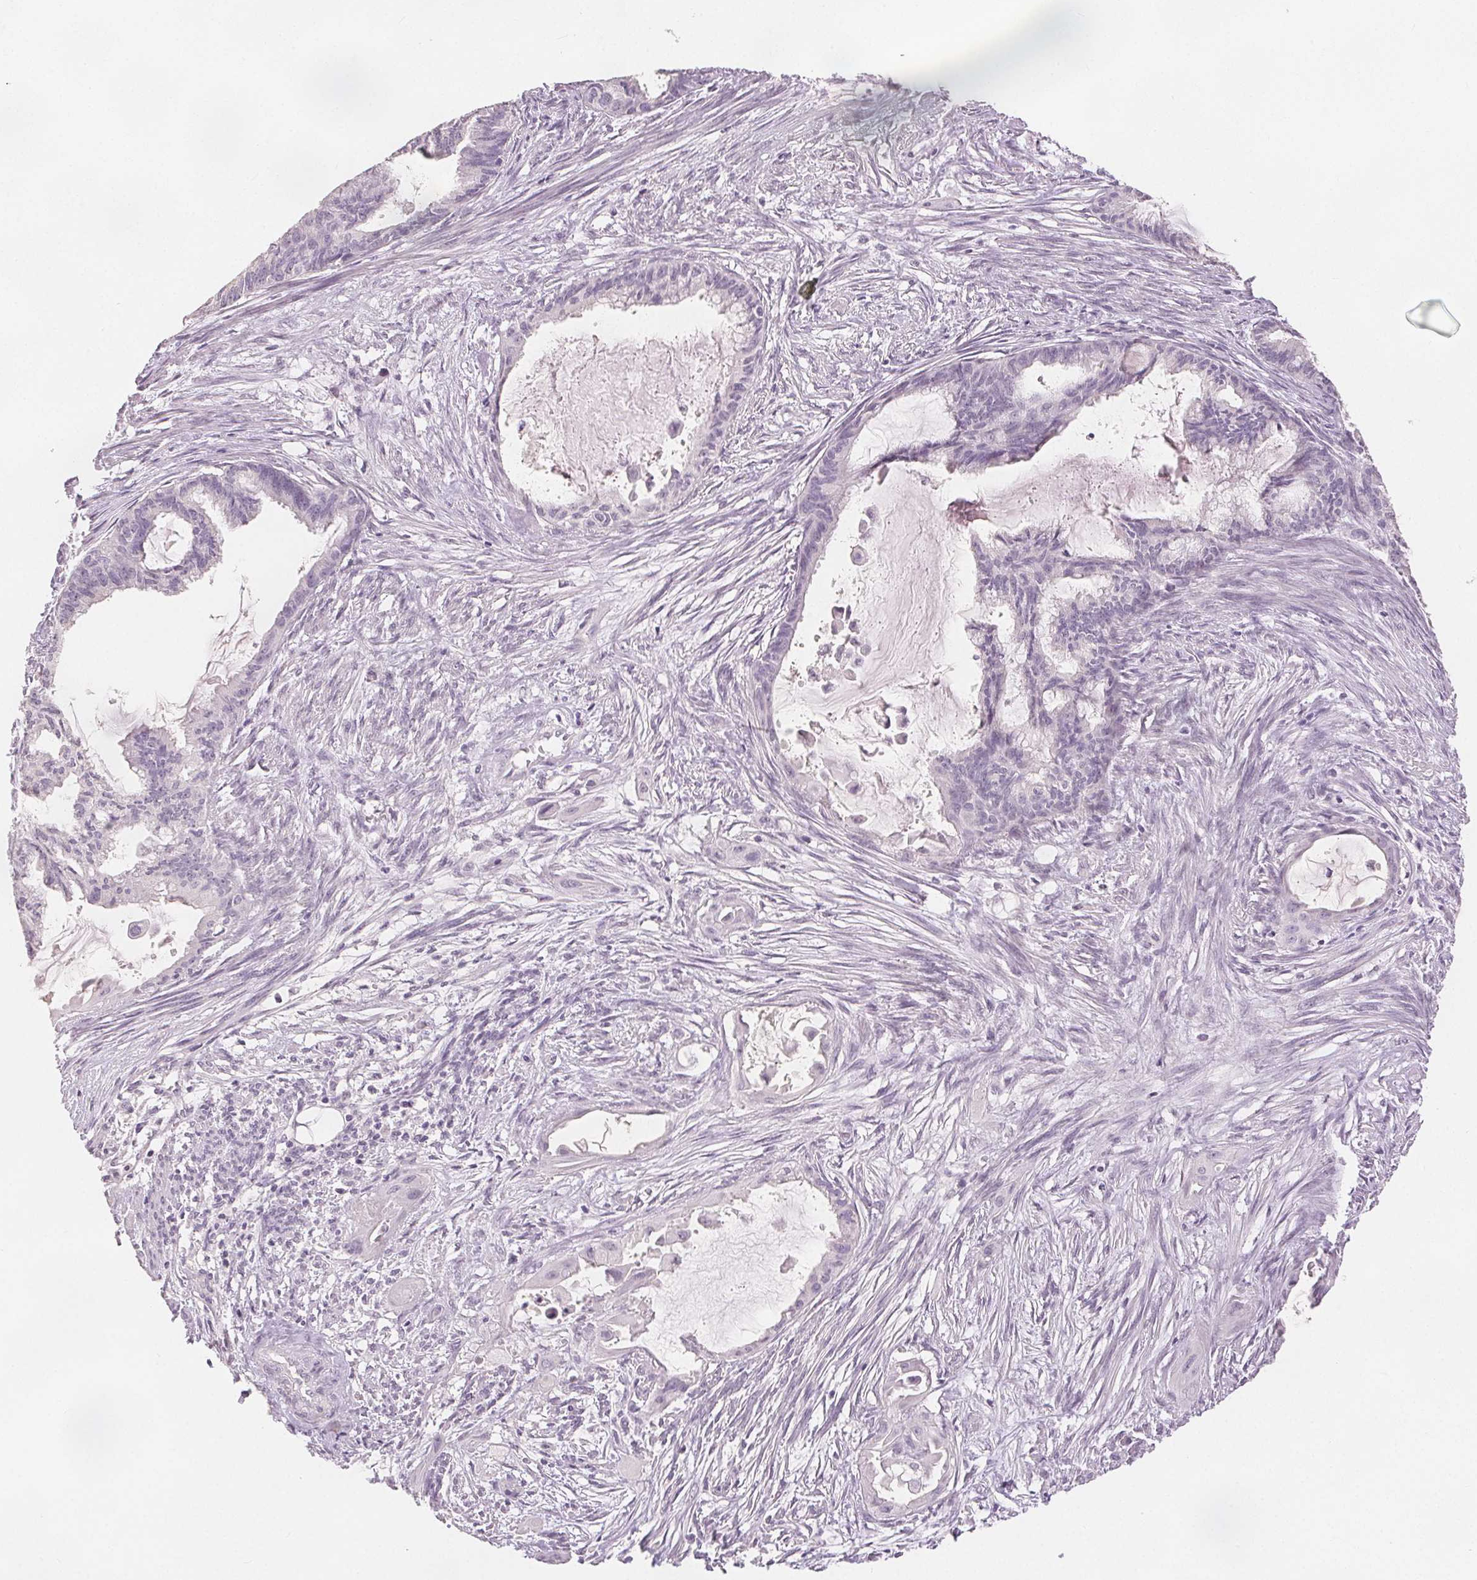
{"staining": {"intensity": "negative", "quantity": "none", "location": "none"}, "tissue": "endometrial cancer", "cell_type": "Tumor cells", "image_type": "cancer", "snomed": [{"axis": "morphology", "description": "Adenocarcinoma, NOS"}, {"axis": "topography", "description": "Endometrium"}], "caption": "Protein analysis of endometrial cancer (adenocarcinoma) demonstrates no significant staining in tumor cells.", "gene": "SLC27A5", "patient": {"sex": "female", "age": 86}}